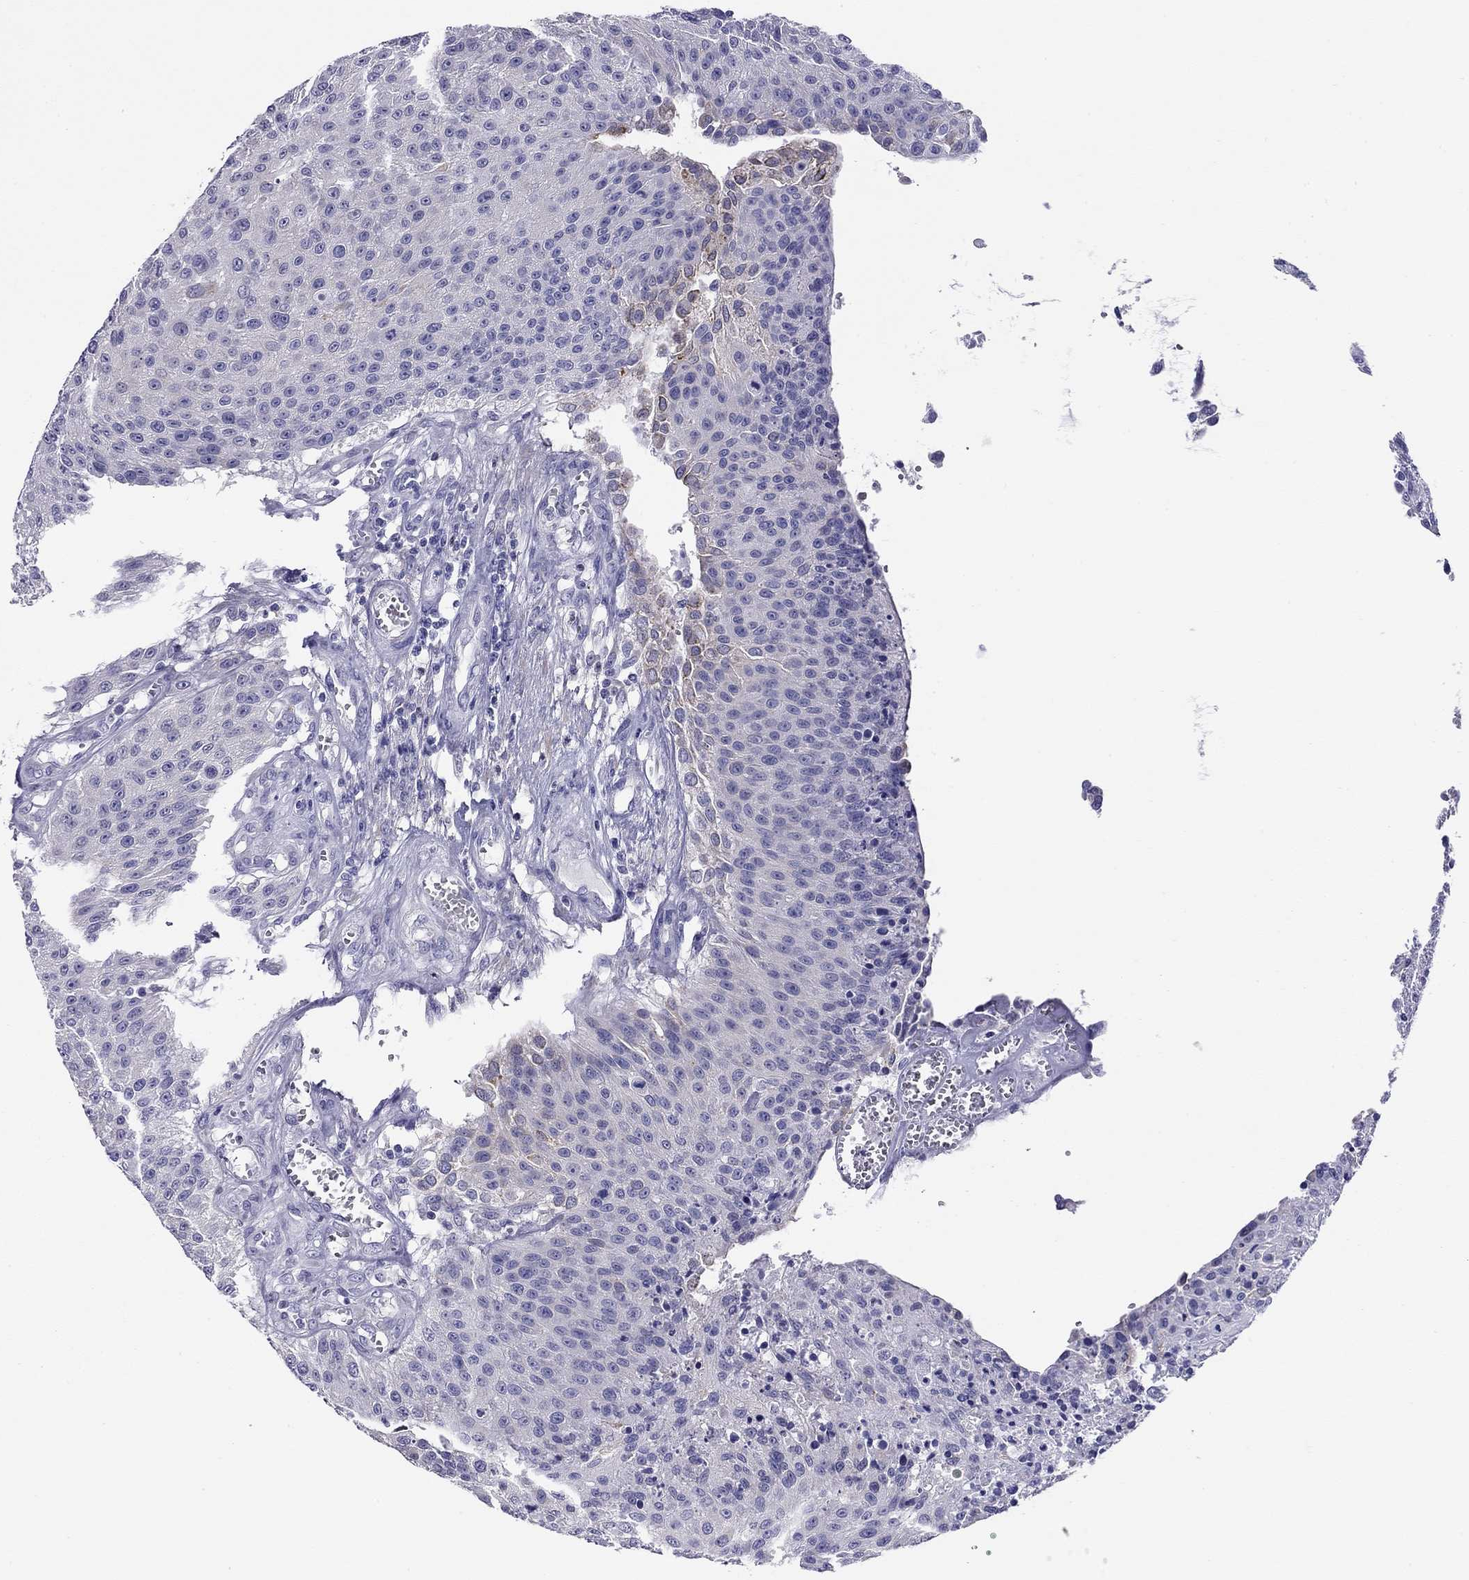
{"staining": {"intensity": "negative", "quantity": "none", "location": "none"}, "tissue": "urothelial cancer", "cell_type": "Tumor cells", "image_type": "cancer", "snomed": [{"axis": "morphology", "description": "Urothelial carcinoma, NOS"}, {"axis": "topography", "description": "Urinary bladder"}], "caption": "This is a histopathology image of immunohistochemistry staining of transitional cell carcinoma, which shows no expression in tumor cells.", "gene": "SLC46A2", "patient": {"sex": "male", "age": 55}}